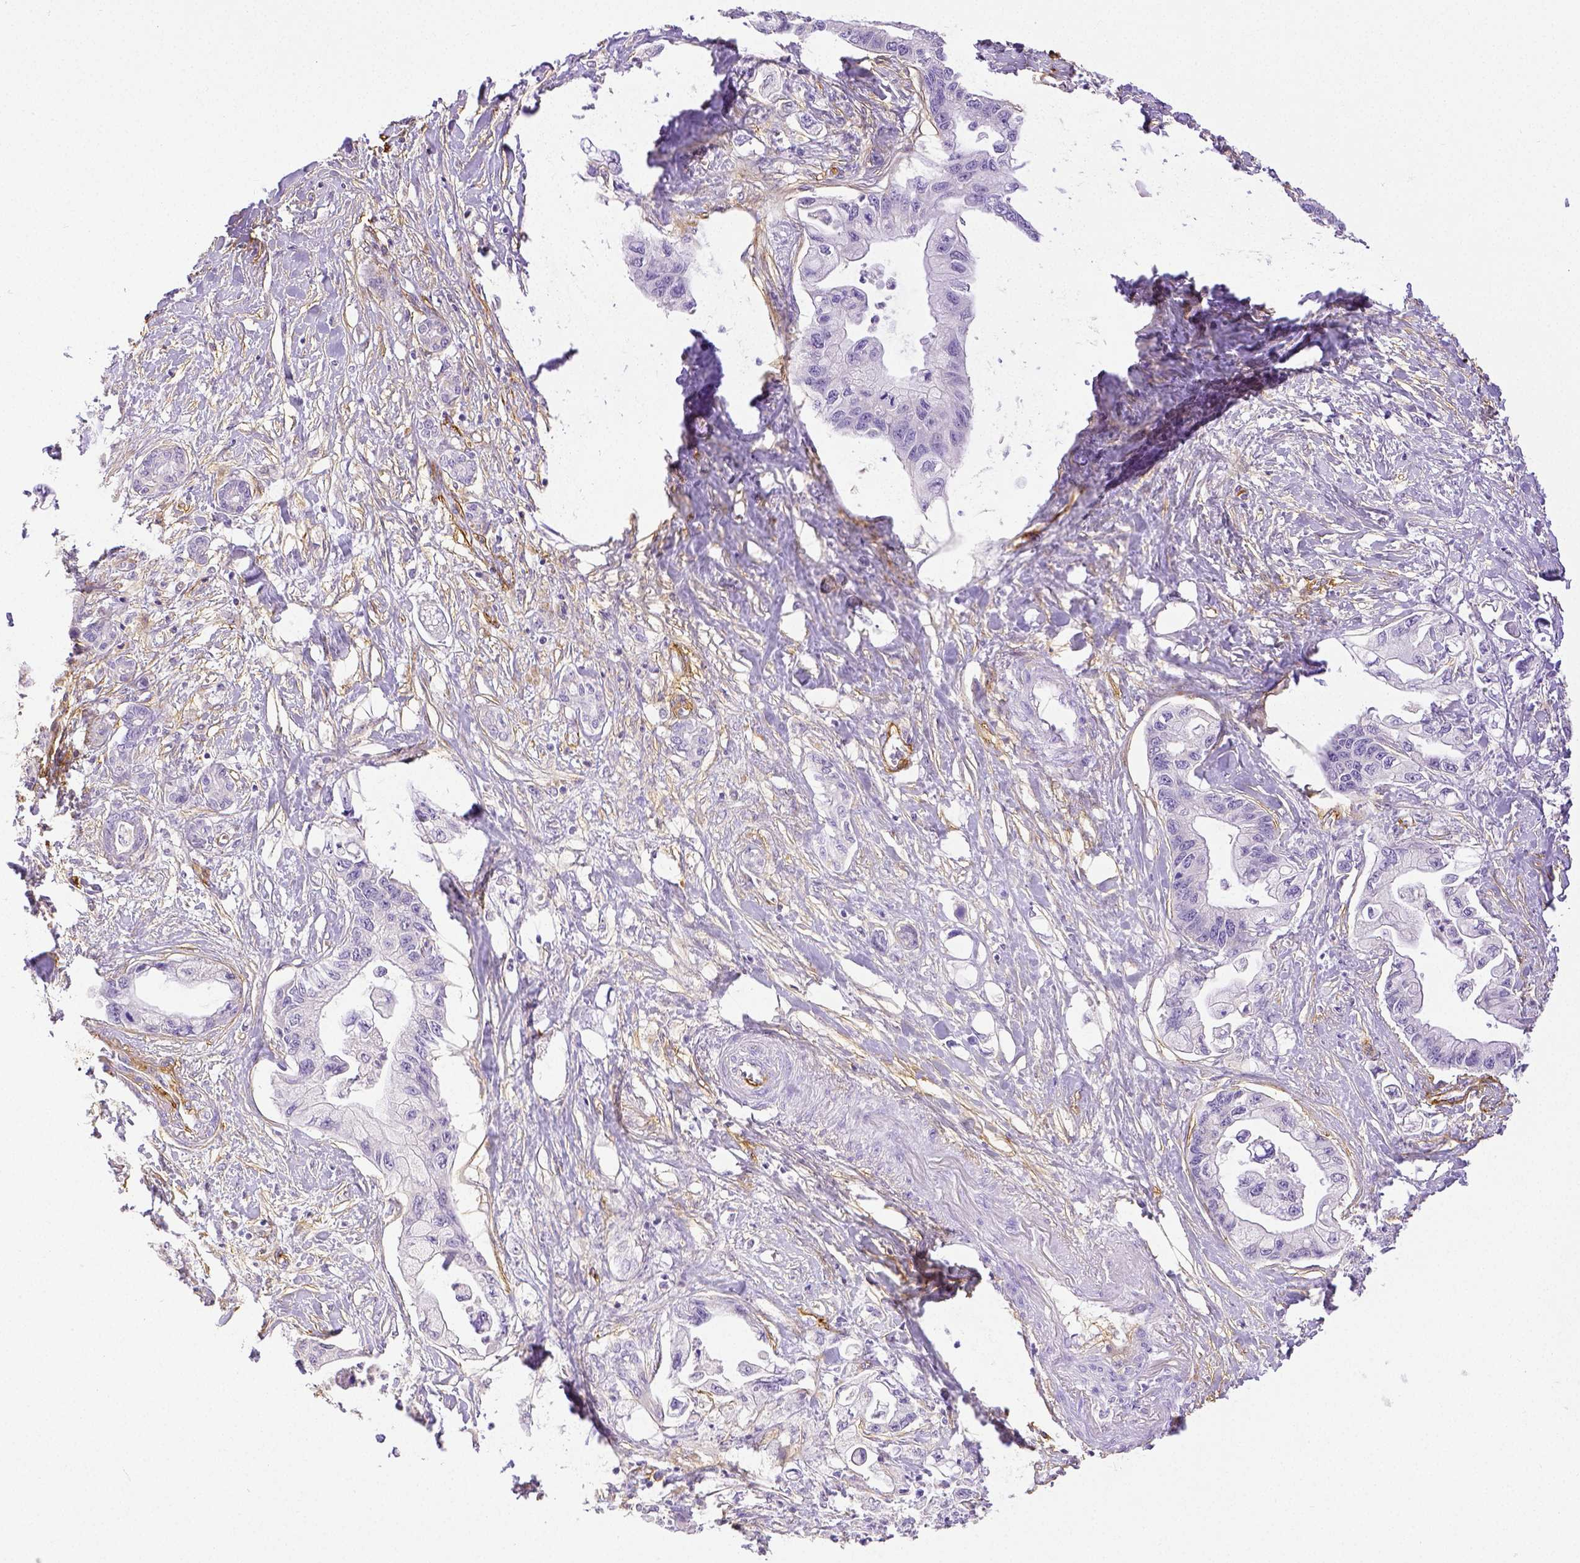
{"staining": {"intensity": "negative", "quantity": "none", "location": "none"}, "tissue": "pancreatic cancer", "cell_type": "Tumor cells", "image_type": "cancer", "snomed": [{"axis": "morphology", "description": "Adenocarcinoma, NOS"}, {"axis": "topography", "description": "Pancreas"}], "caption": "Immunohistochemistry micrograph of pancreatic adenocarcinoma stained for a protein (brown), which exhibits no positivity in tumor cells.", "gene": "THY1", "patient": {"sex": "male", "age": 61}}